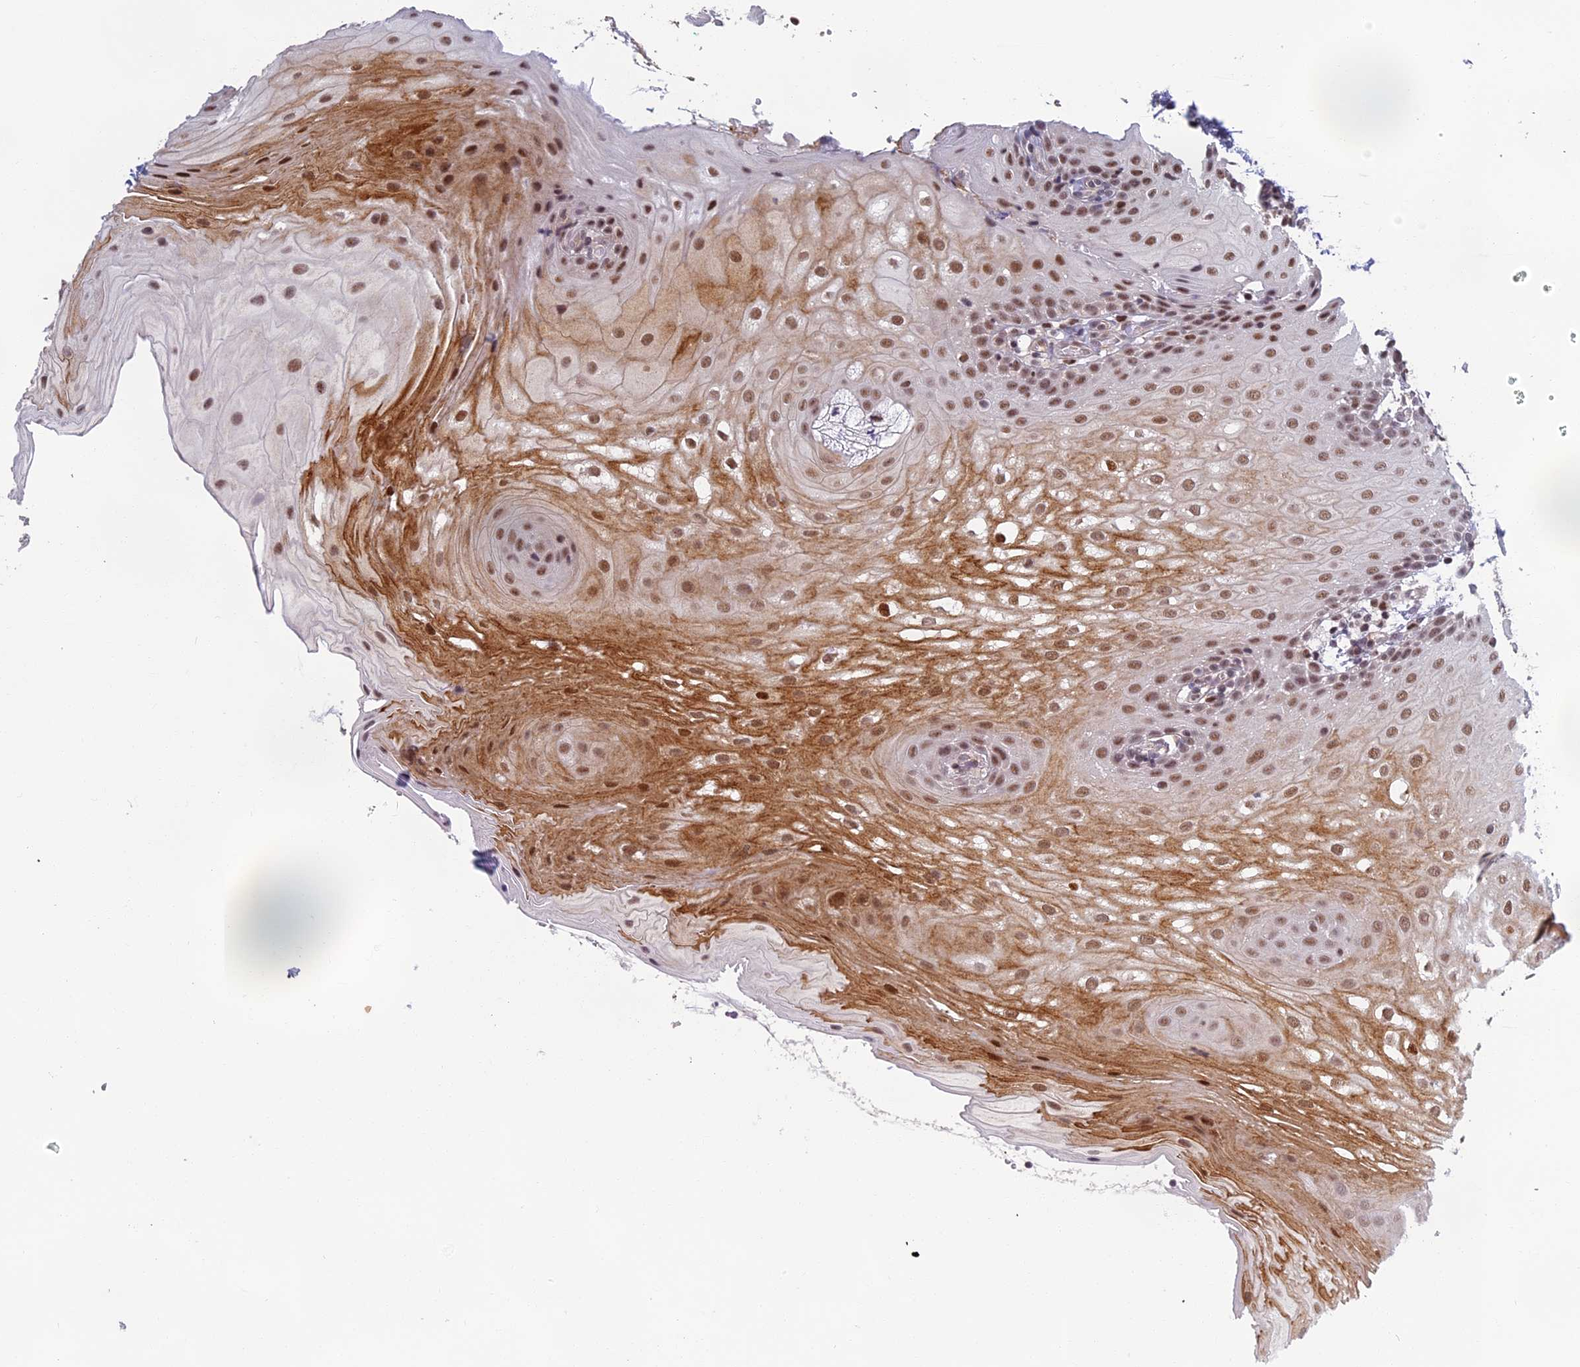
{"staining": {"intensity": "moderate", "quantity": ">75%", "location": "cytoplasmic/membranous,nuclear"}, "tissue": "oral mucosa", "cell_type": "Squamous epithelial cells", "image_type": "normal", "snomed": [{"axis": "morphology", "description": "Normal tissue, NOS"}, {"axis": "topography", "description": "Oral tissue"}], "caption": "Protein staining of unremarkable oral mucosa exhibits moderate cytoplasmic/membranous,nuclear positivity in approximately >75% of squamous epithelial cells.", "gene": "MORF4L1", "patient": {"sex": "female", "age": 54}}